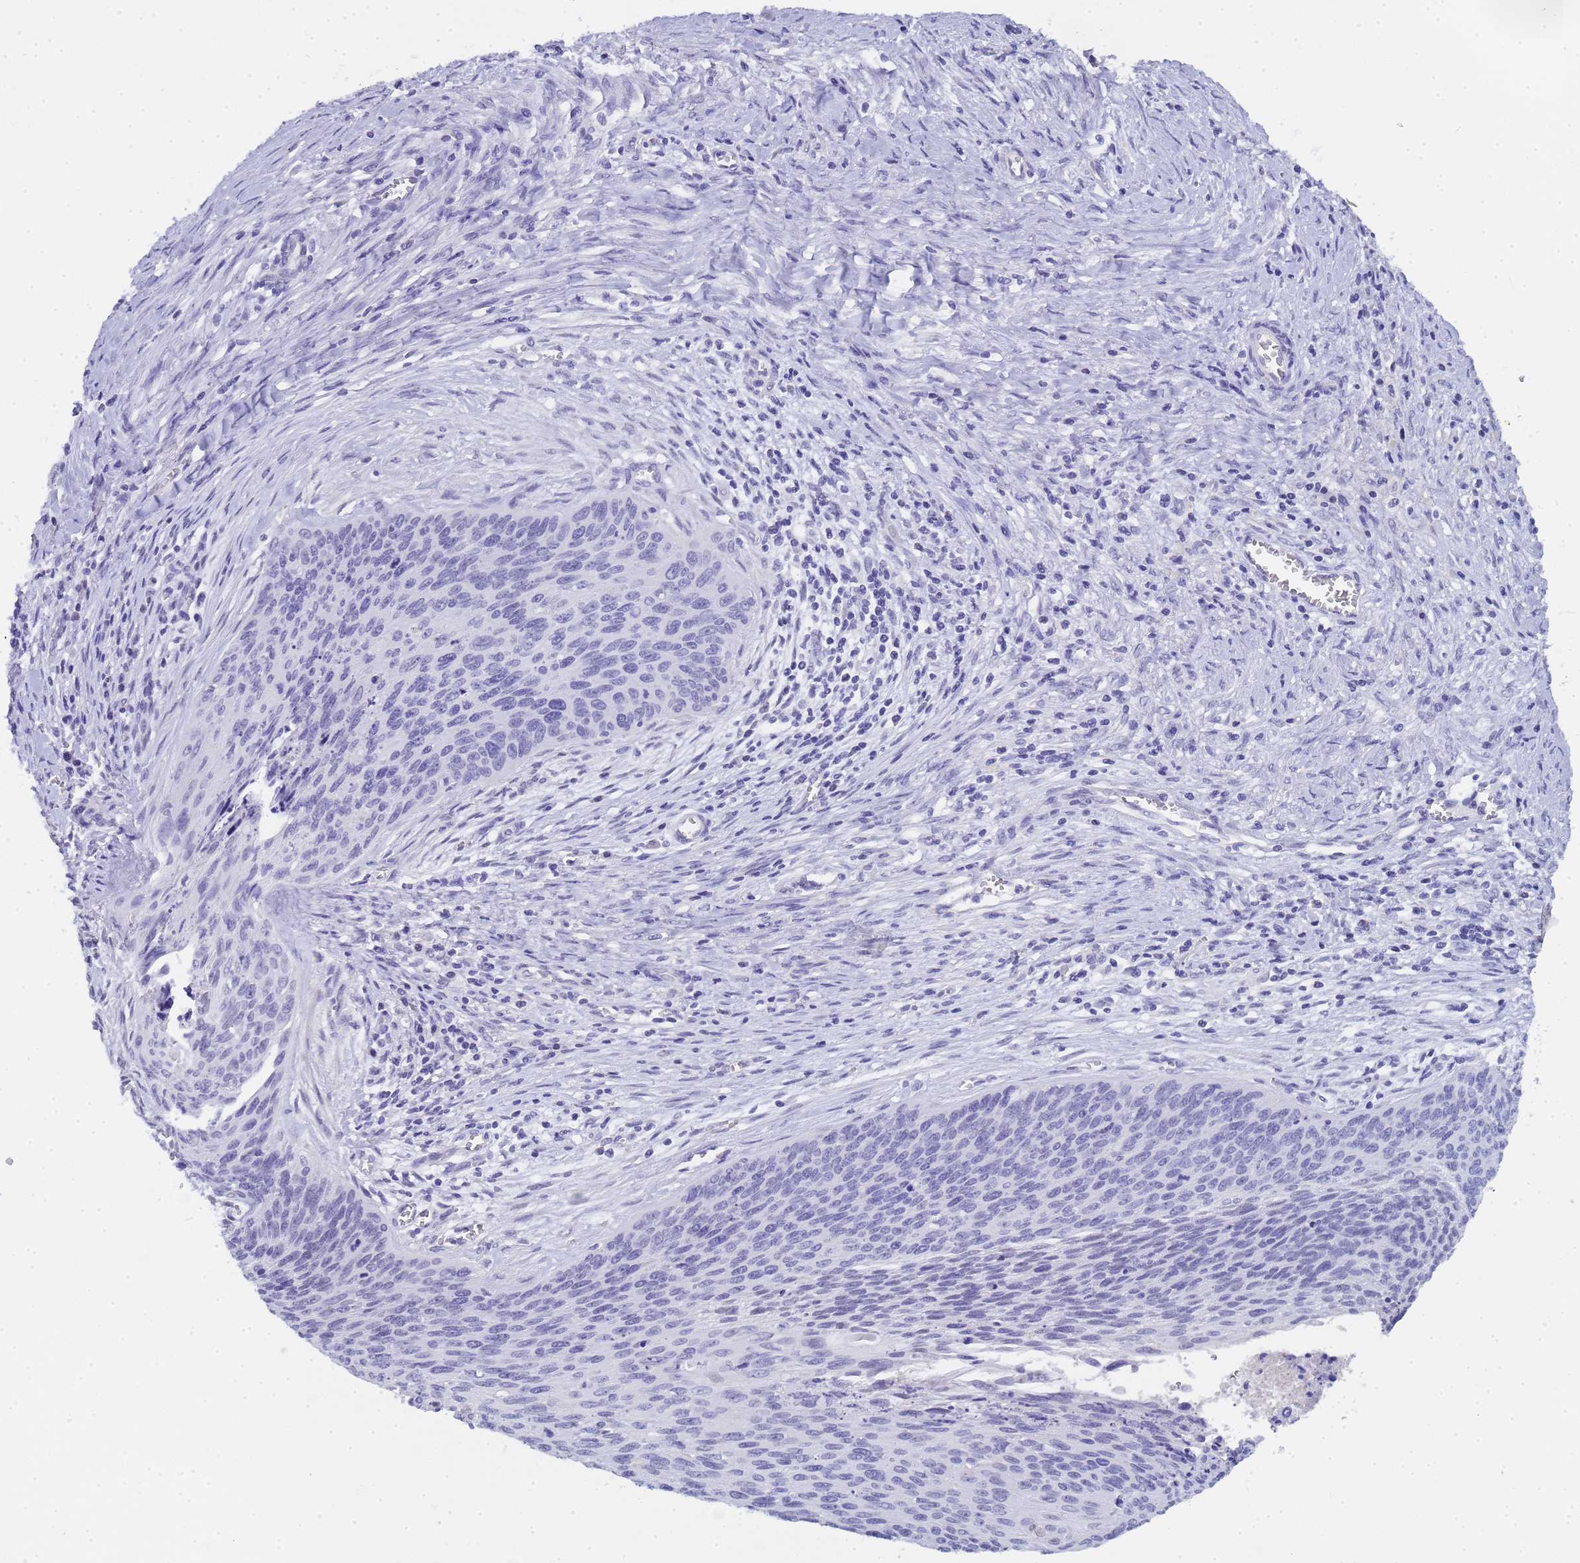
{"staining": {"intensity": "negative", "quantity": "none", "location": "none"}, "tissue": "cervical cancer", "cell_type": "Tumor cells", "image_type": "cancer", "snomed": [{"axis": "morphology", "description": "Squamous cell carcinoma, NOS"}, {"axis": "topography", "description": "Cervix"}], "caption": "An image of cervical cancer stained for a protein reveals no brown staining in tumor cells.", "gene": "CTRC", "patient": {"sex": "female", "age": 55}}